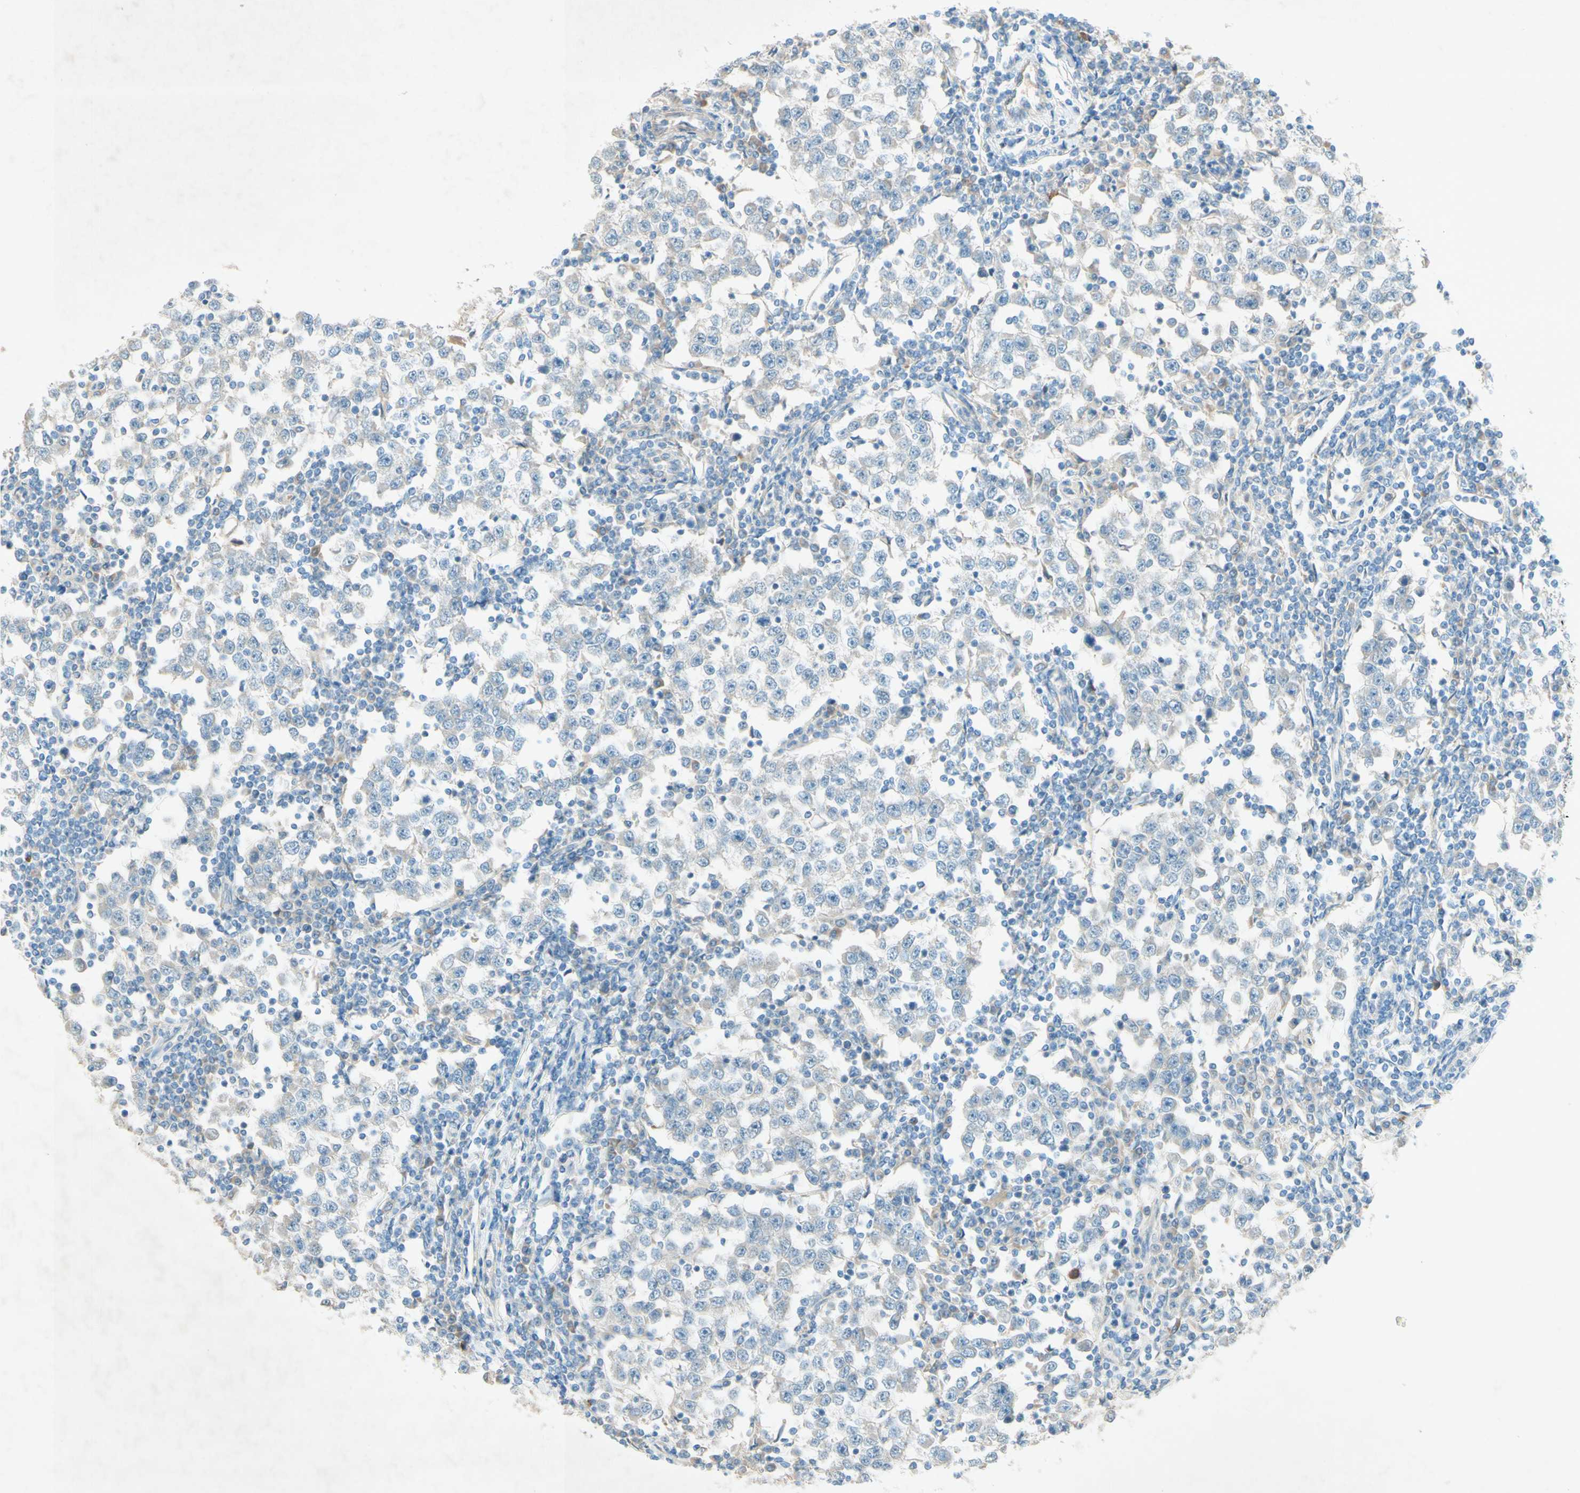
{"staining": {"intensity": "negative", "quantity": "none", "location": "none"}, "tissue": "testis cancer", "cell_type": "Tumor cells", "image_type": "cancer", "snomed": [{"axis": "morphology", "description": "Seminoma, NOS"}, {"axis": "topography", "description": "Testis"}], "caption": "A photomicrograph of seminoma (testis) stained for a protein shows no brown staining in tumor cells.", "gene": "IL2", "patient": {"sex": "male", "age": 65}}